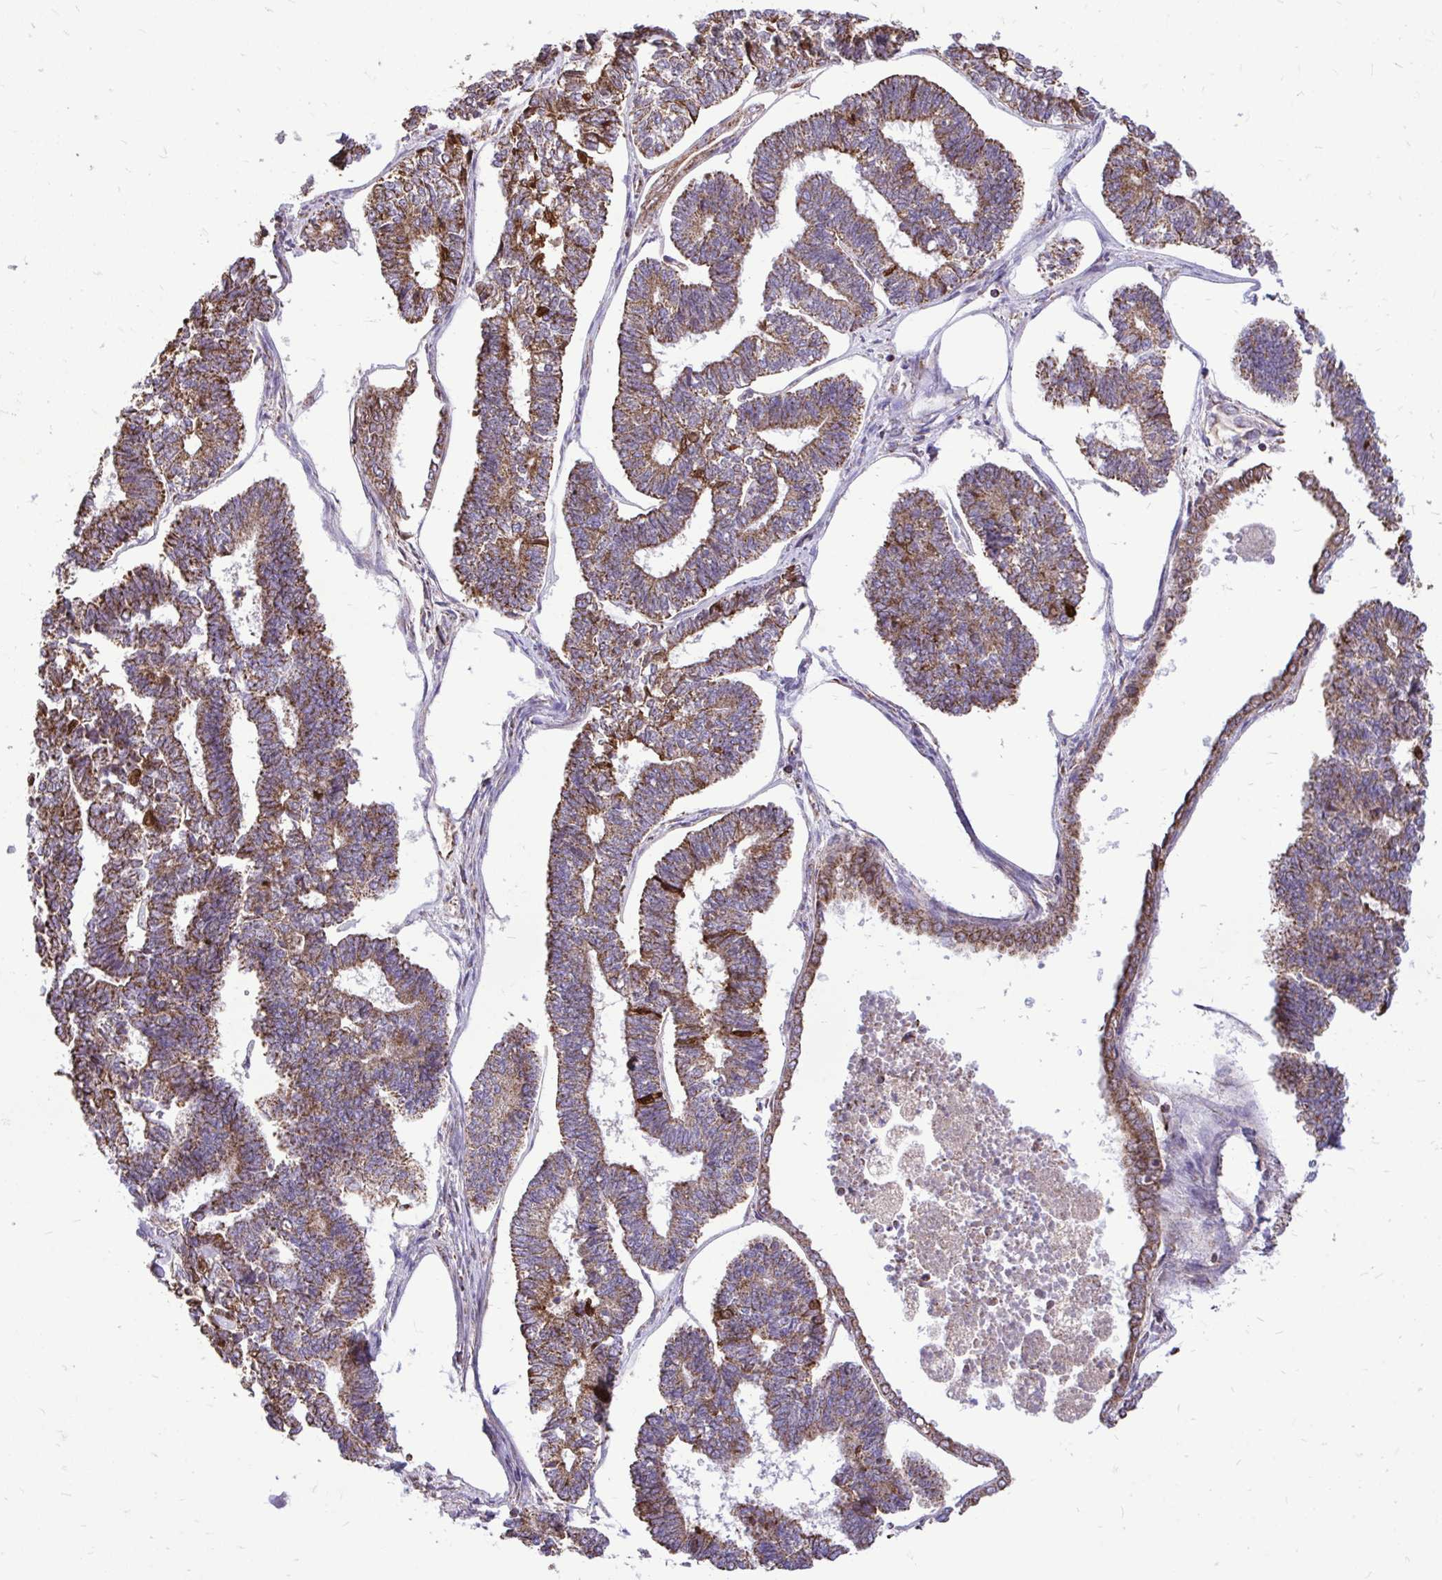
{"staining": {"intensity": "moderate", "quantity": ">75%", "location": "cytoplasmic/membranous"}, "tissue": "endometrial cancer", "cell_type": "Tumor cells", "image_type": "cancer", "snomed": [{"axis": "morphology", "description": "Adenocarcinoma, NOS"}, {"axis": "topography", "description": "Endometrium"}], "caption": "Immunohistochemistry (IHC) staining of endometrial cancer (adenocarcinoma), which displays medium levels of moderate cytoplasmic/membranous positivity in about >75% of tumor cells indicating moderate cytoplasmic/membranous protein staining. The staining was performed using DAB (3,3'-diaminobenzidine) (brown) for protein detection and nuclei were counterstained in hematoxylin (blue).", "gene": "UBE2C", "patient": {"sex": "female", "age": 70}}